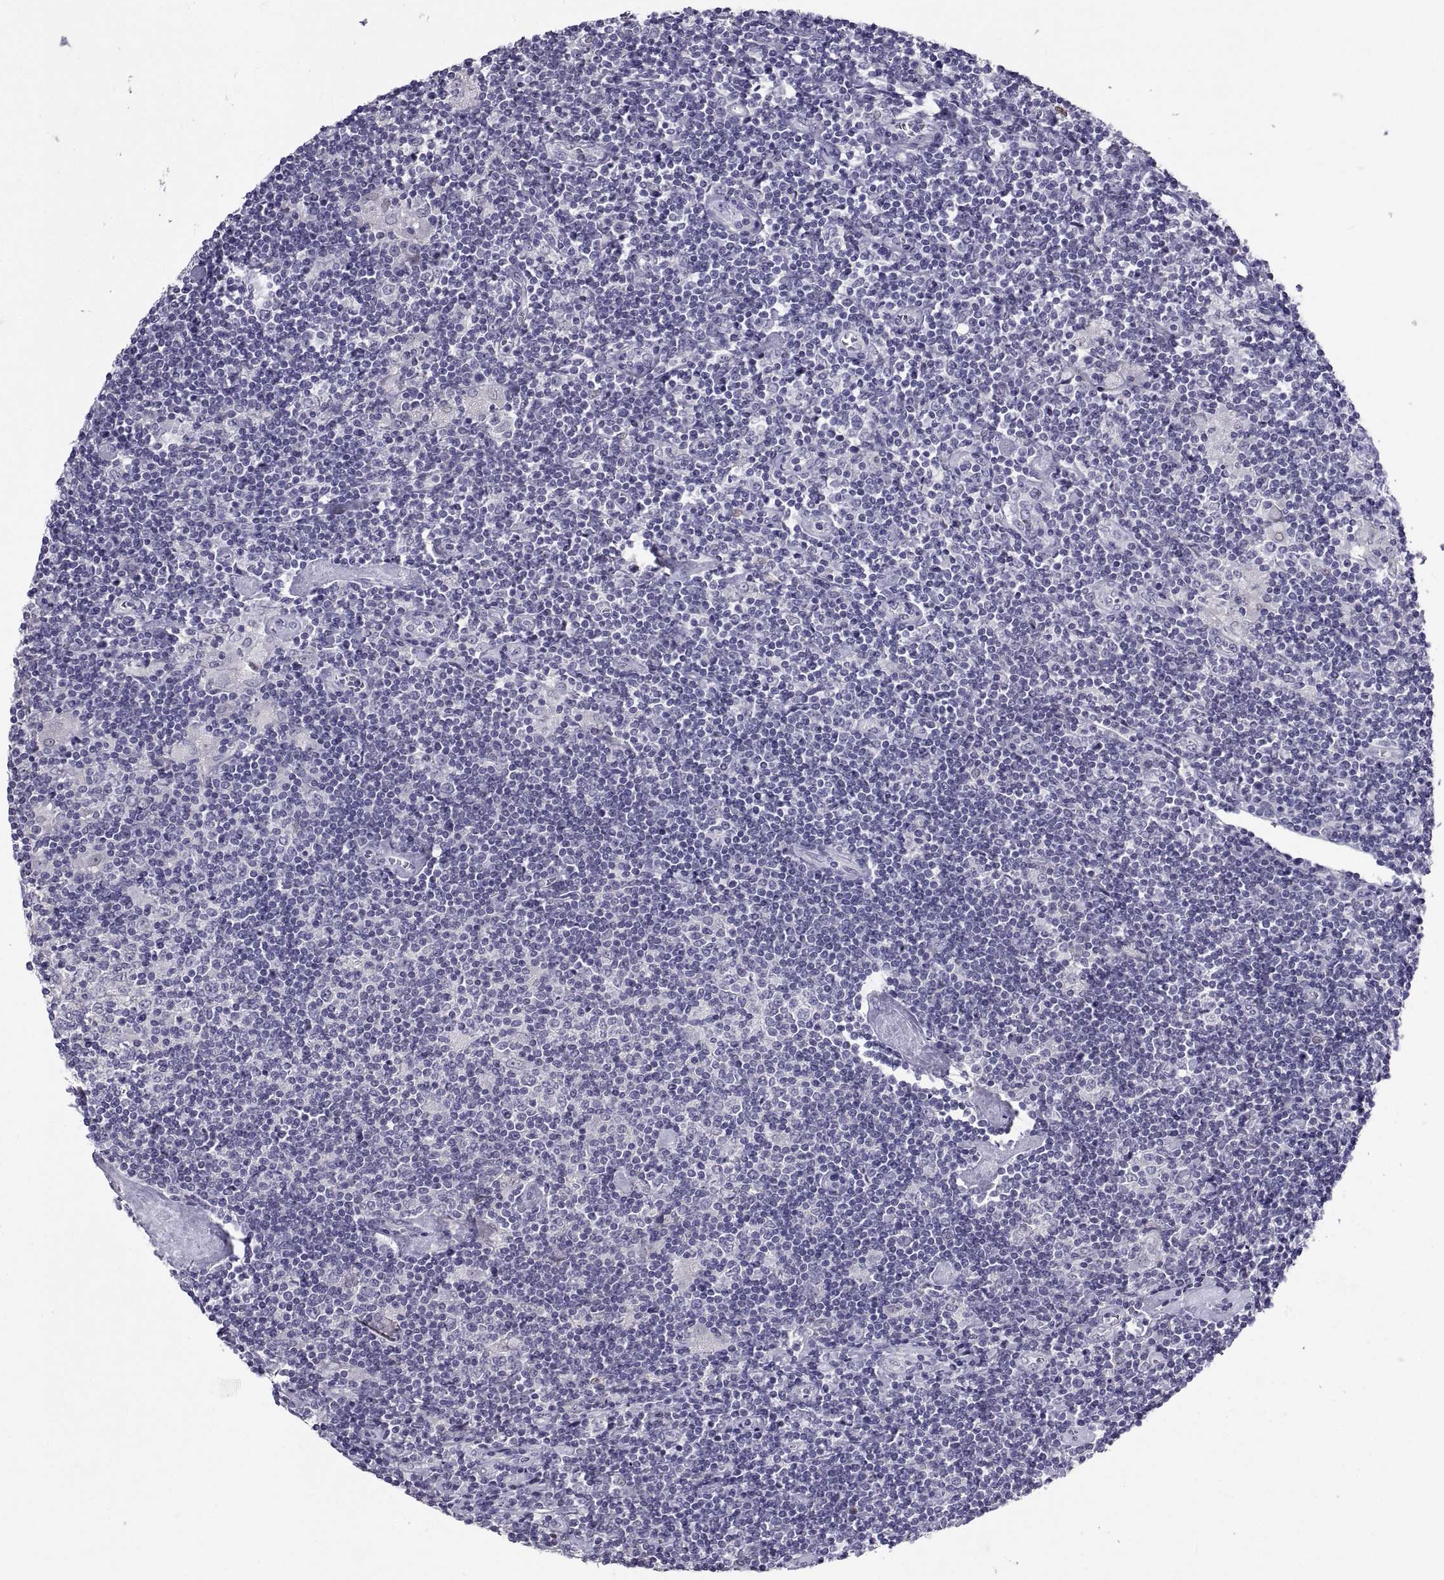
{"staining": {"intensity": "negative", "quantity": "none", "location": "none"}, "tissue": "lymphoma", "cell_type": "Tumor cells", "image_type": "cancer", "snomed": [{"axis": "morphology", "description": "Hodgkin's disease, NOS"}, {"axis": "topography", "description": "Lymph node"}], "caption": "Tumor cells show no significant positivity in Hodgkin's disease.", "gene": "SOX21", "patient": {"sex": "male", "age": 40}}